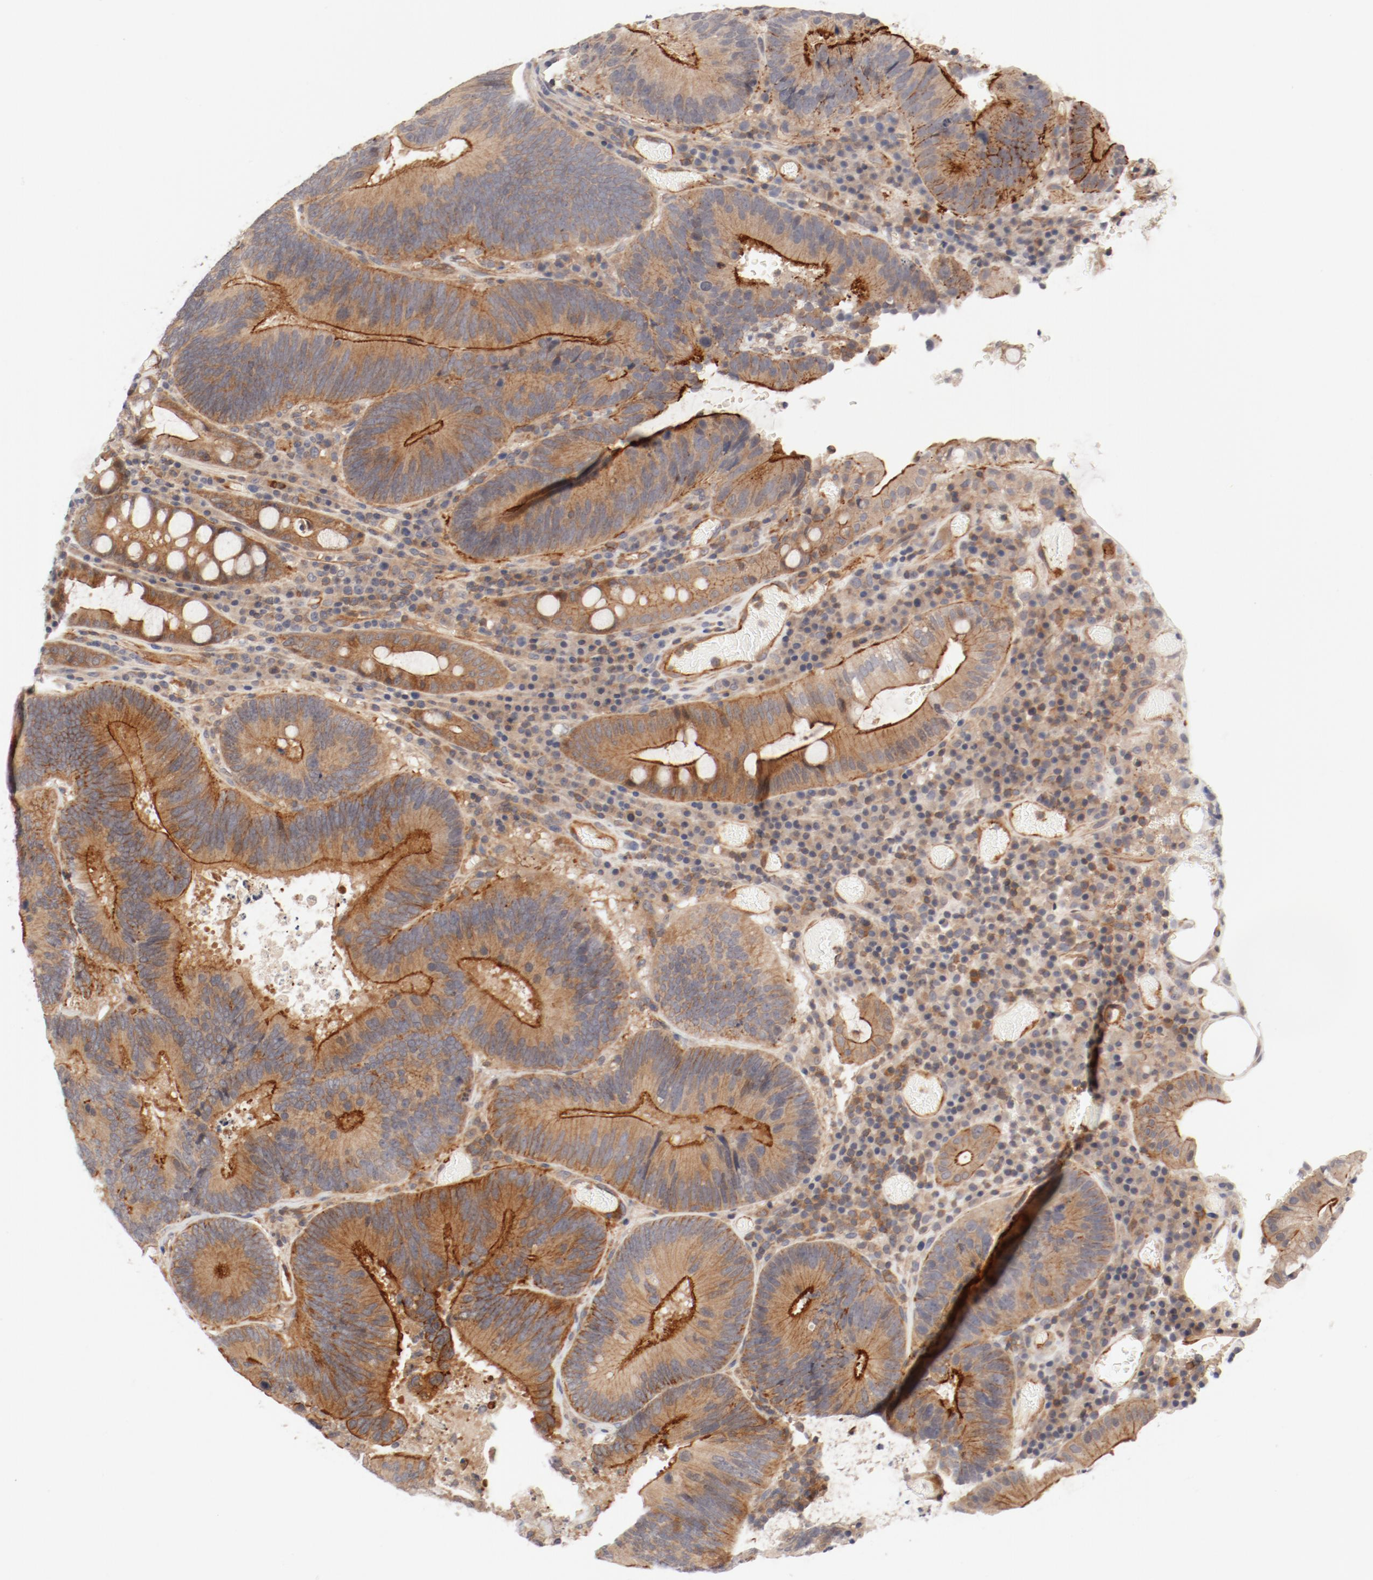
{"staining": {"intensity": "moderate", "quantity": ">75%", "location": "cytoplasmic/membranous"}, "tissue": "colorectal cancer", "cell_type": "Tumor cells", "image_type": "cancer", "snomed": [{"axis": "morphology", "description": "Normal tissue, NOS"}, {"axis": "morphology", "description": "Adenocarcinoma, NOS"}, {"axis": "topography", "description": "Colon"}], "caption": "This micrograph shows immunohistochemistry staining of human adenocarcinoma (colorectal), with medium moderate cytoplasmic/membranous staining in approximately >75% of tumor cells.", "gene": "ZNF267", "patient": {"sex": "female", "age": 78}}